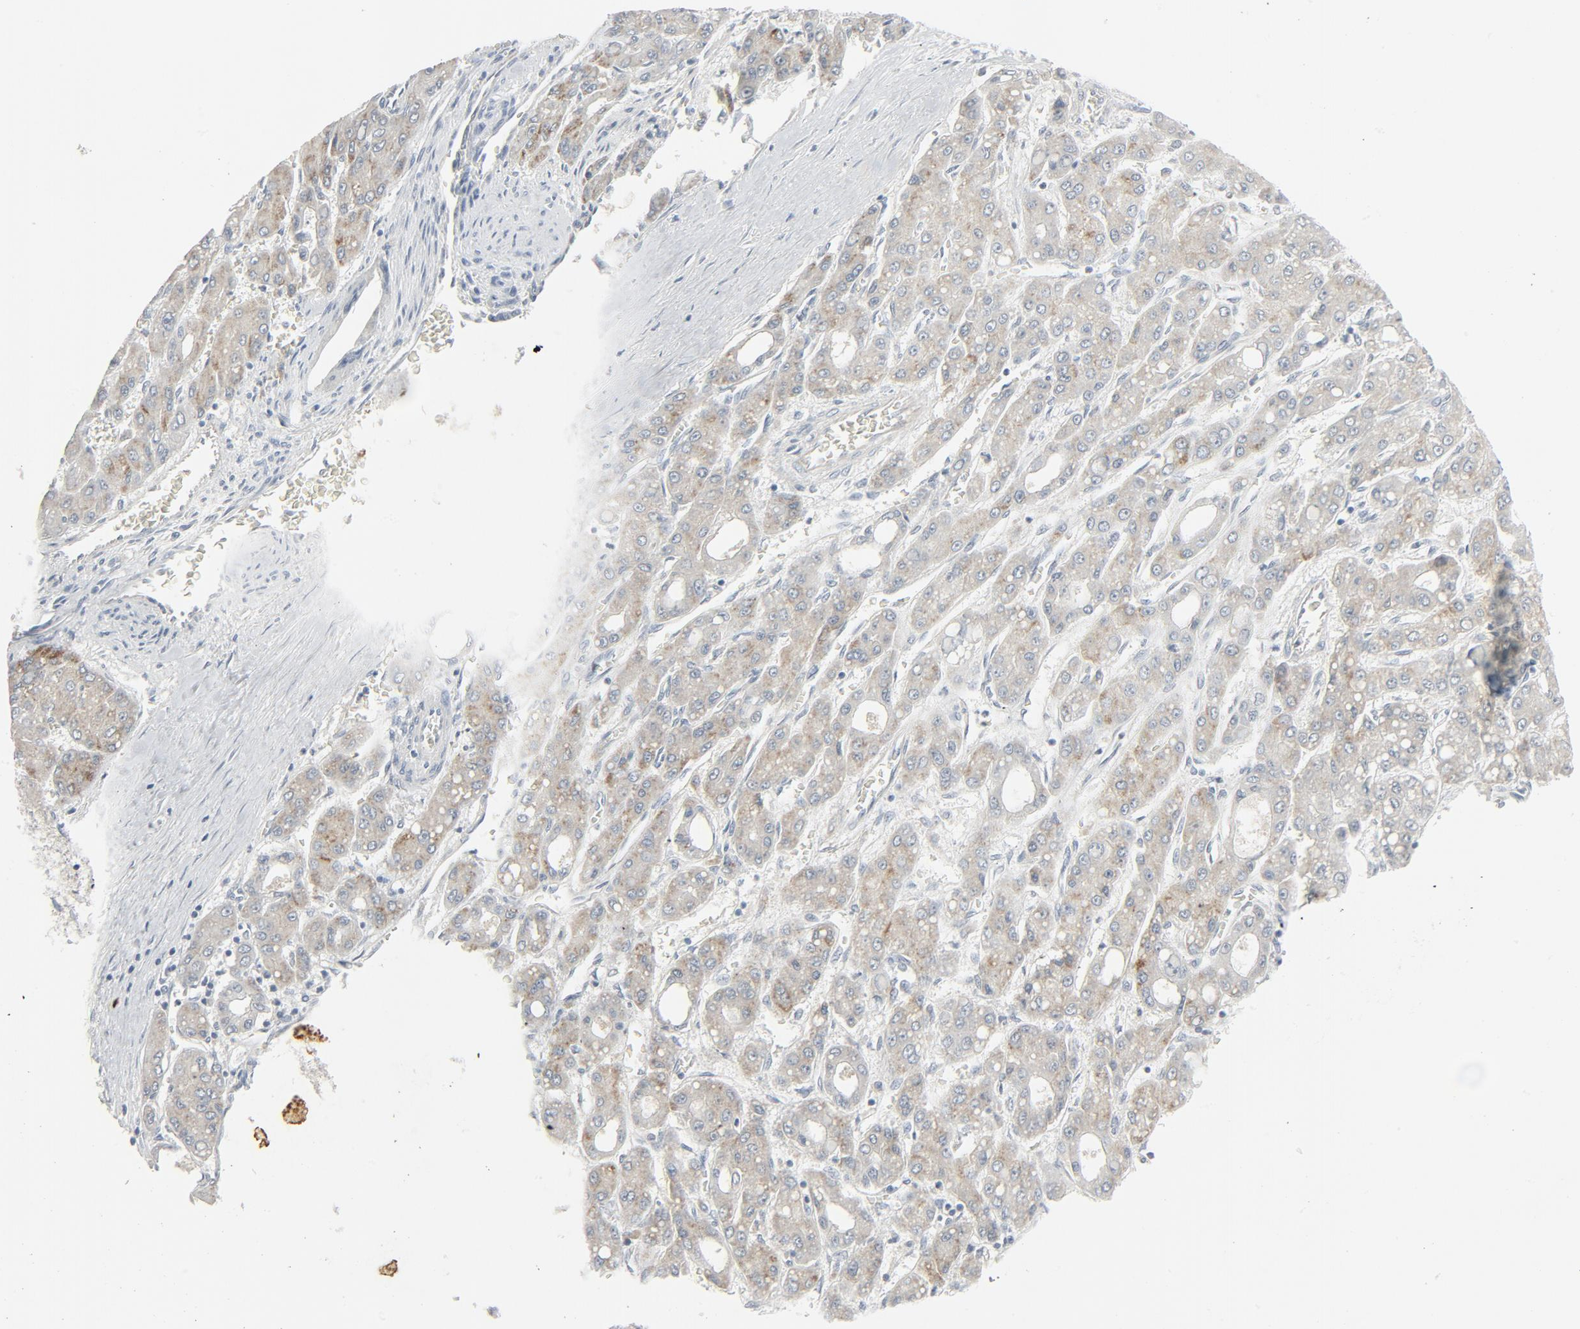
{"staining": {"intensity": "moderate", "quantity": ">75%", "location": "cytoplasmic/membranous"}, "tissue": "liver cancer", "cell_type": "Tumor cells", "image_type": "cancer", "snomed": [{"axis": "morphology", "description": "Carcinoma, Hepatocellular, NOS"}, {"axis": "topography", "description": "Liver"}], "caption": "The immunohistochemical stain shows moderate cytoplasmic/membranous expression in tumor cells of liver cancer tissue.", "gene": "FGFR3", "patient": {"sex": "male", "age": 69}}